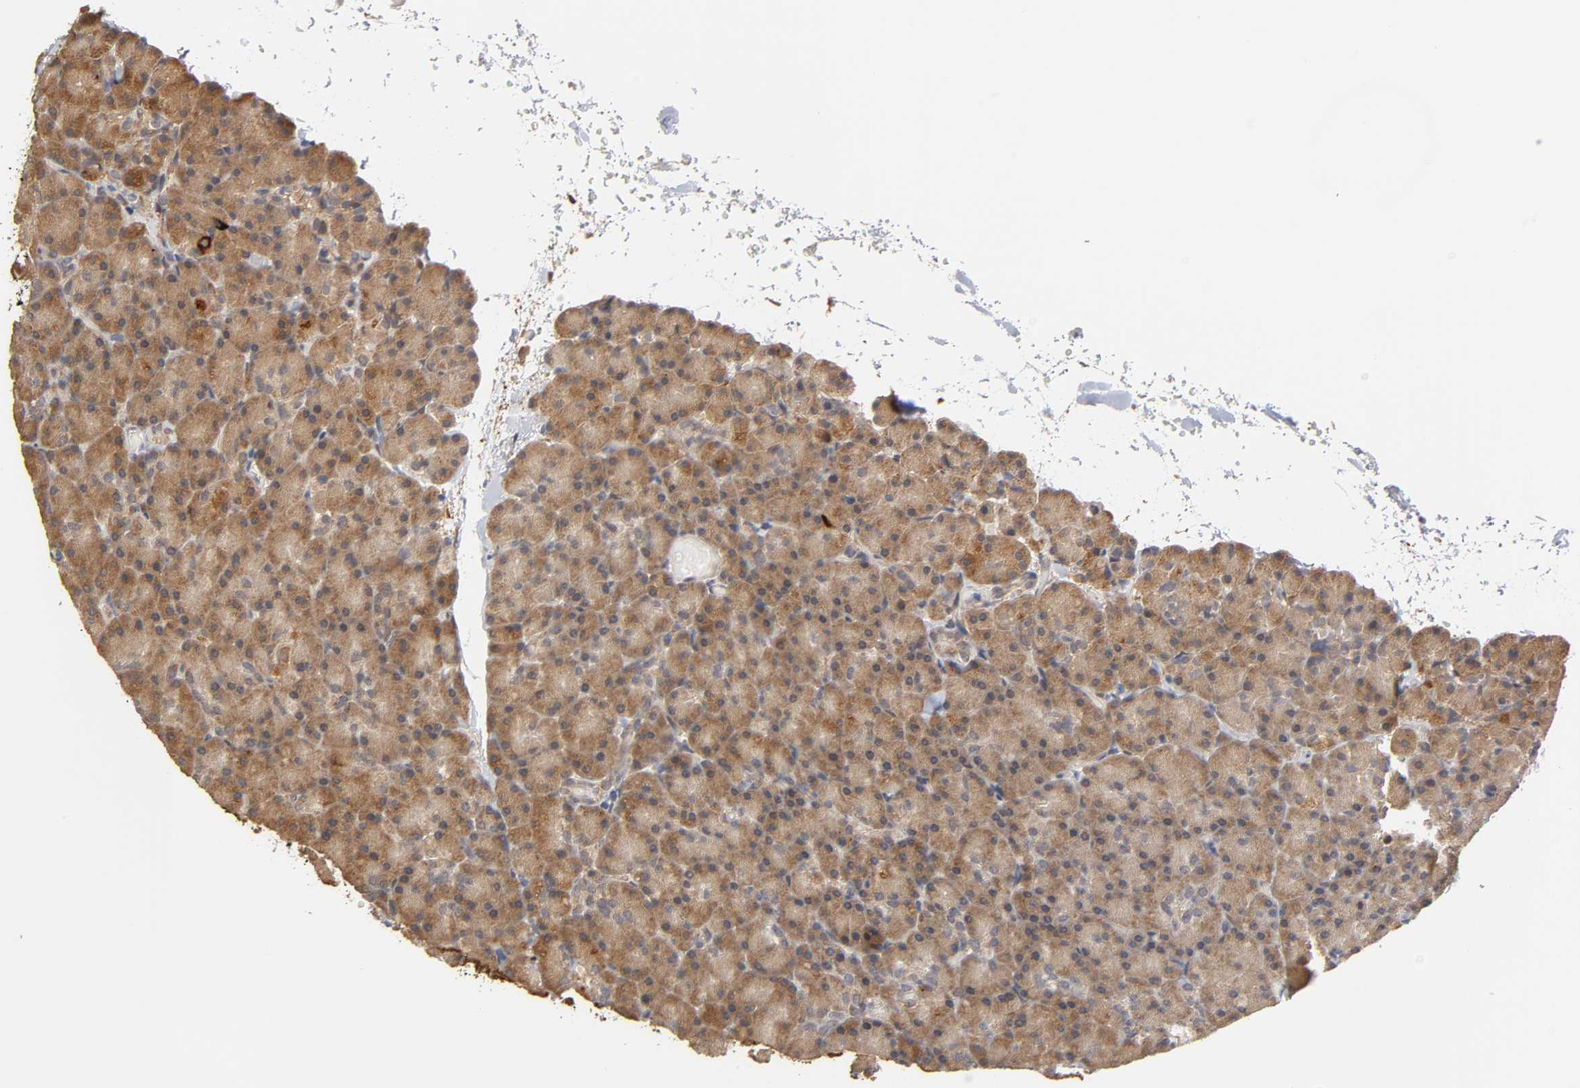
{"staining": {"intensity": "moderate", "quantity": ">75%", "location": "cytoplasmic/membranous"}, "tissue": "pancreas", "cell_type": "Exocrine glandular cells", "image_type": "normal", "snomed": [{"axis": "morphology", "description": "Normal tissue, NOS"}, {"axis": "topography", "description": "Pancreas"}], "caption": "Protein staining reveals moderate cytoplasmic/membranous staining in about >75% of exocrine glandular cells in unremarkable pancreas.", "gene": "GSTZ1", "patient": {"sex": "female", "age": 43}}